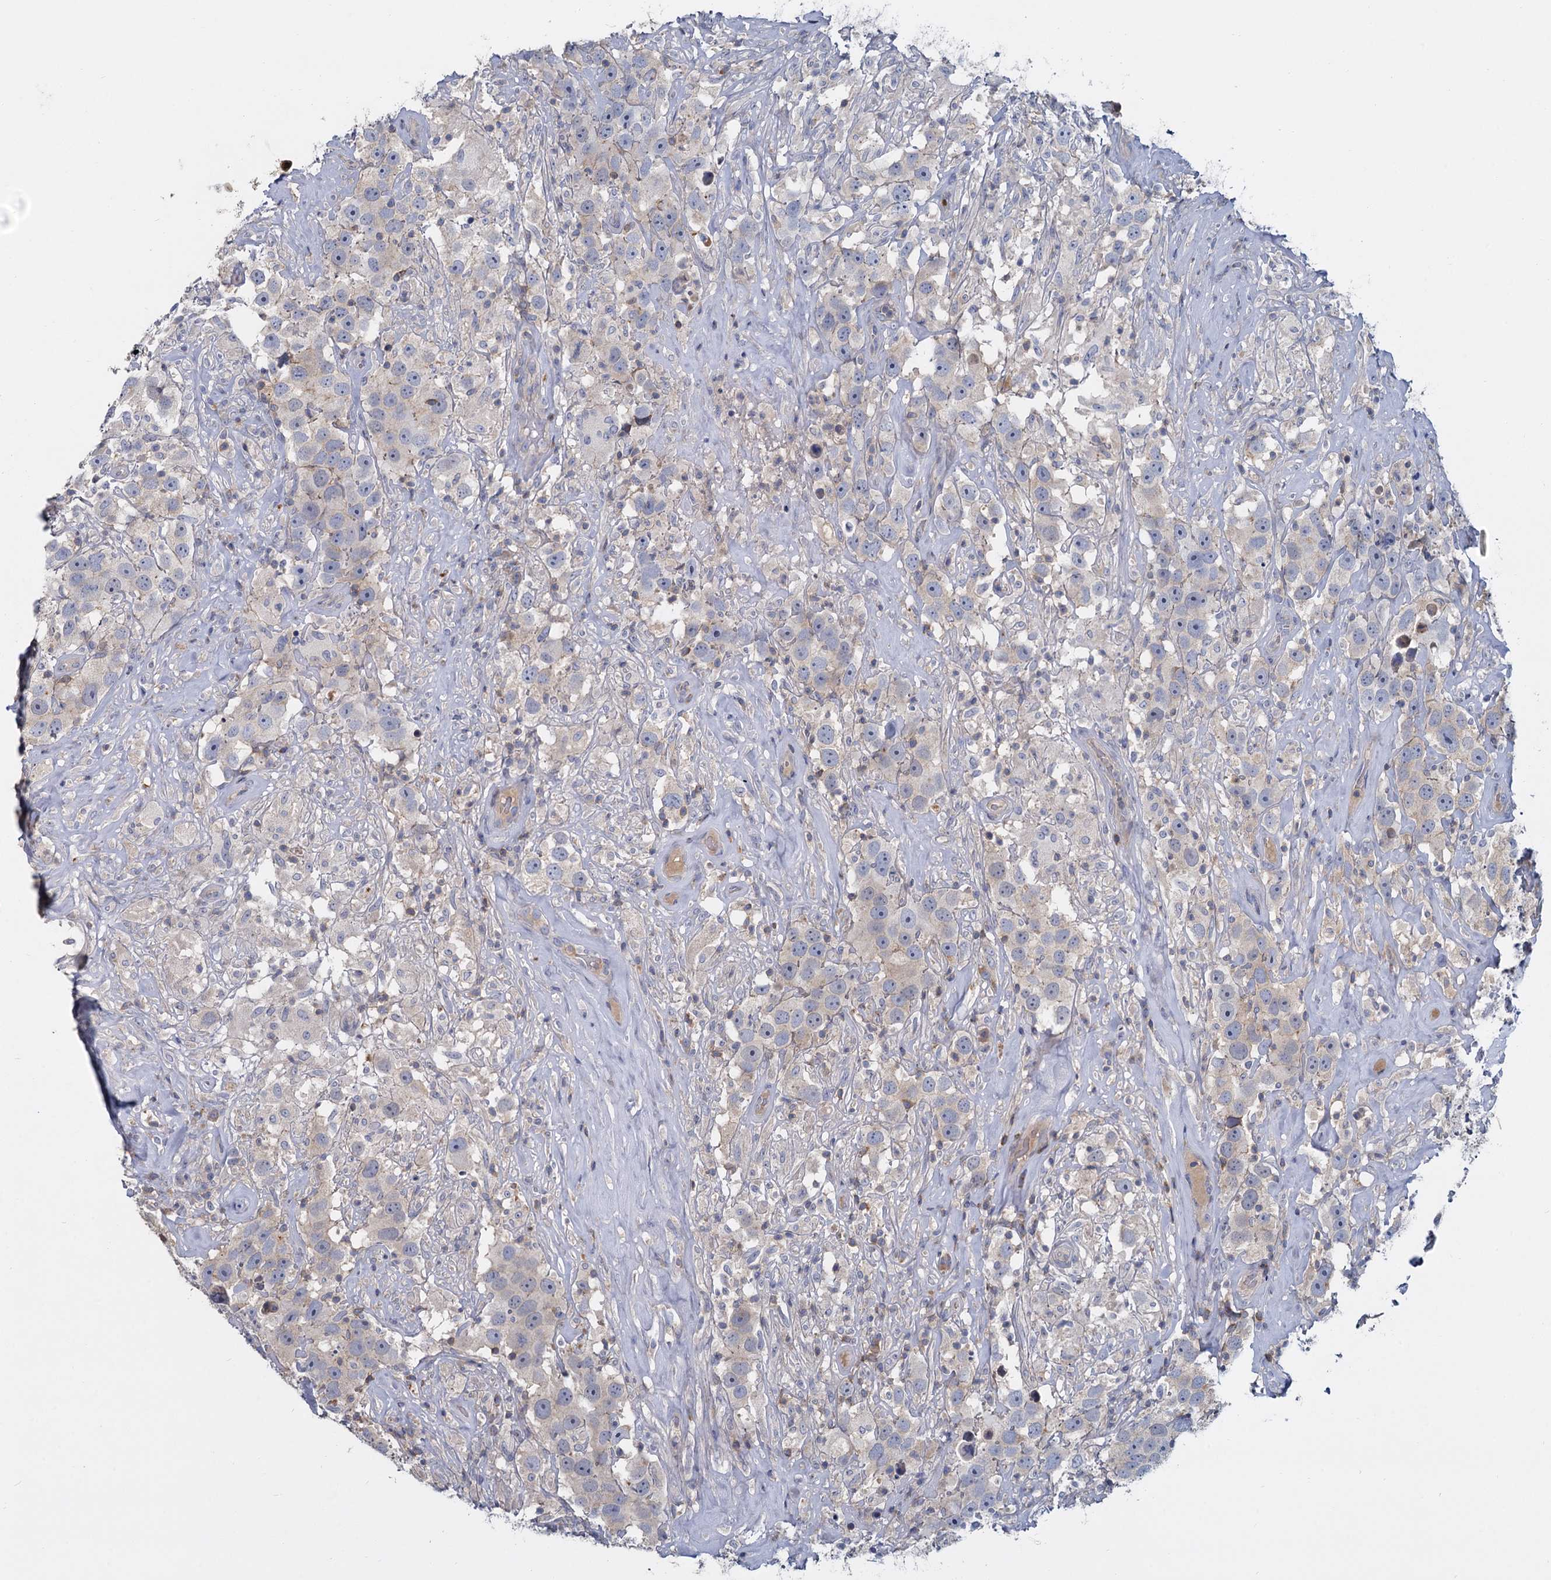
{"staining": {"intensity": "negative", "quantity": "none", "location": "none"}, "tissue": "testis cancer", "cell_type": "Tumor cells", "image_type": "cancer", "snomed": [{"axis": "morphology", "description": "Seminoma, NOS"}, {"axis": "topography", "description": "Testis"}], "caption": "Testis seminoma was stained to show a protein in brown. There is no significant positivity in tumor cells.", "gene": "ACSM3", "patient": {"sex": "male", "age": 49}}